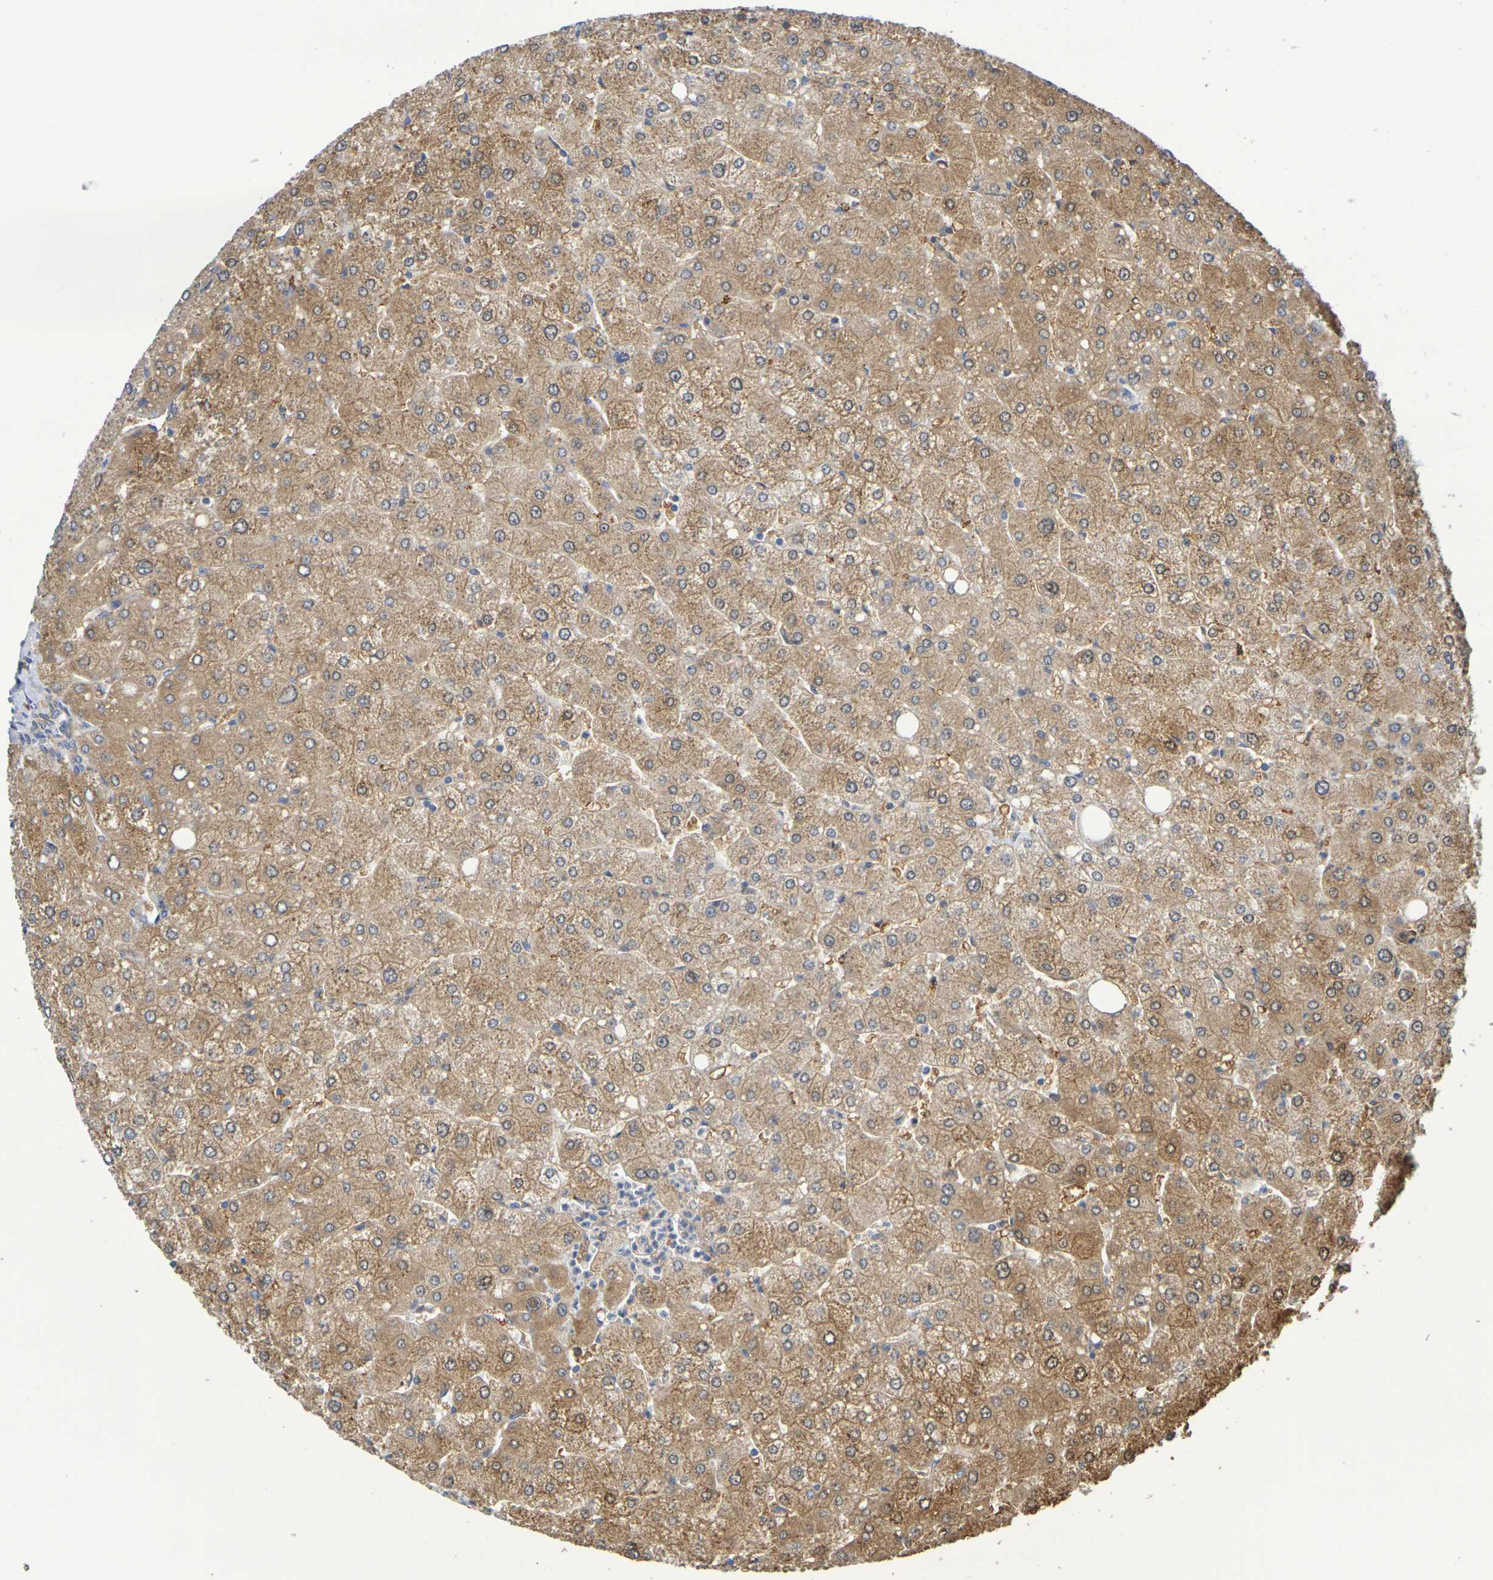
{"staining": {"intensity": "weak", "quantity": "<25%", "location": "cytoplasmic/membranous"}, "tissue": "liver", "cell_type": "Cholangiocytes", "image_type": "normal", "snomed": [{"axis": "morphology", "description": "Normal tissue, NOS"}, {"axis": "topography", "description": "Liver"}], "caption": "The IHC photomicrograph has no significant staining in cholangiocytes of liver. (DAB immunohistochemistry, high magnification).", "gene": "SDC4", "patient": {"sex": "male", "age": 55}}